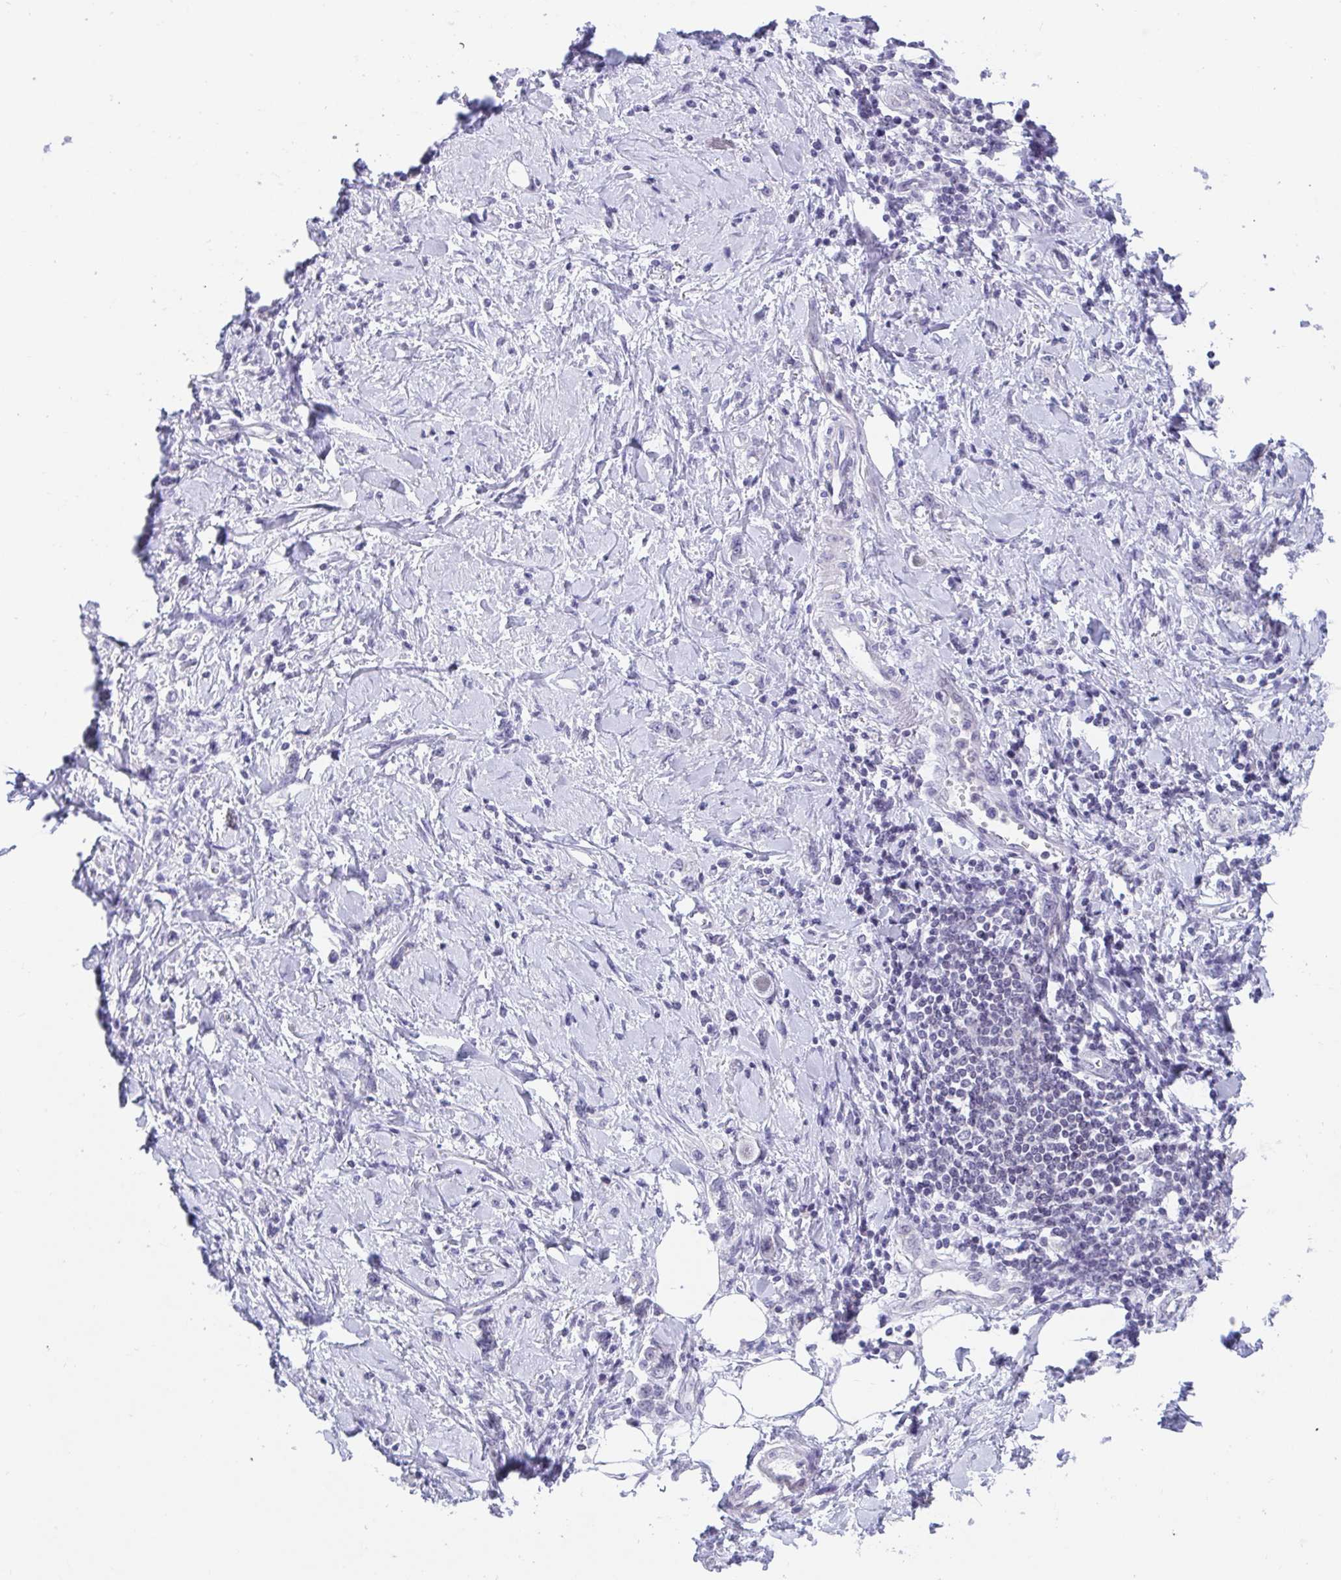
{"staining": {"intensity": "negative", "quantity": "none", "location": "none"}, "tissue": "stomach cancer", "cell_type": "Tumor cells", "image_type": "cancer", "snomed": [{"axis": "morphology", "description": "Adenocarcinoma, NOS"}, {"axis": "topography", "description": "Stomach"}], "caption": "This is a histopathology image of IHC staining of stomach cancer, which shows no positivity in tumor cells. (Brightfield microscopy of DAB (3,3'-diaminobenzidine) IHC at high magnification).", "gene": "BMAL2", "patient": {"sex": "female", "age": 76}}